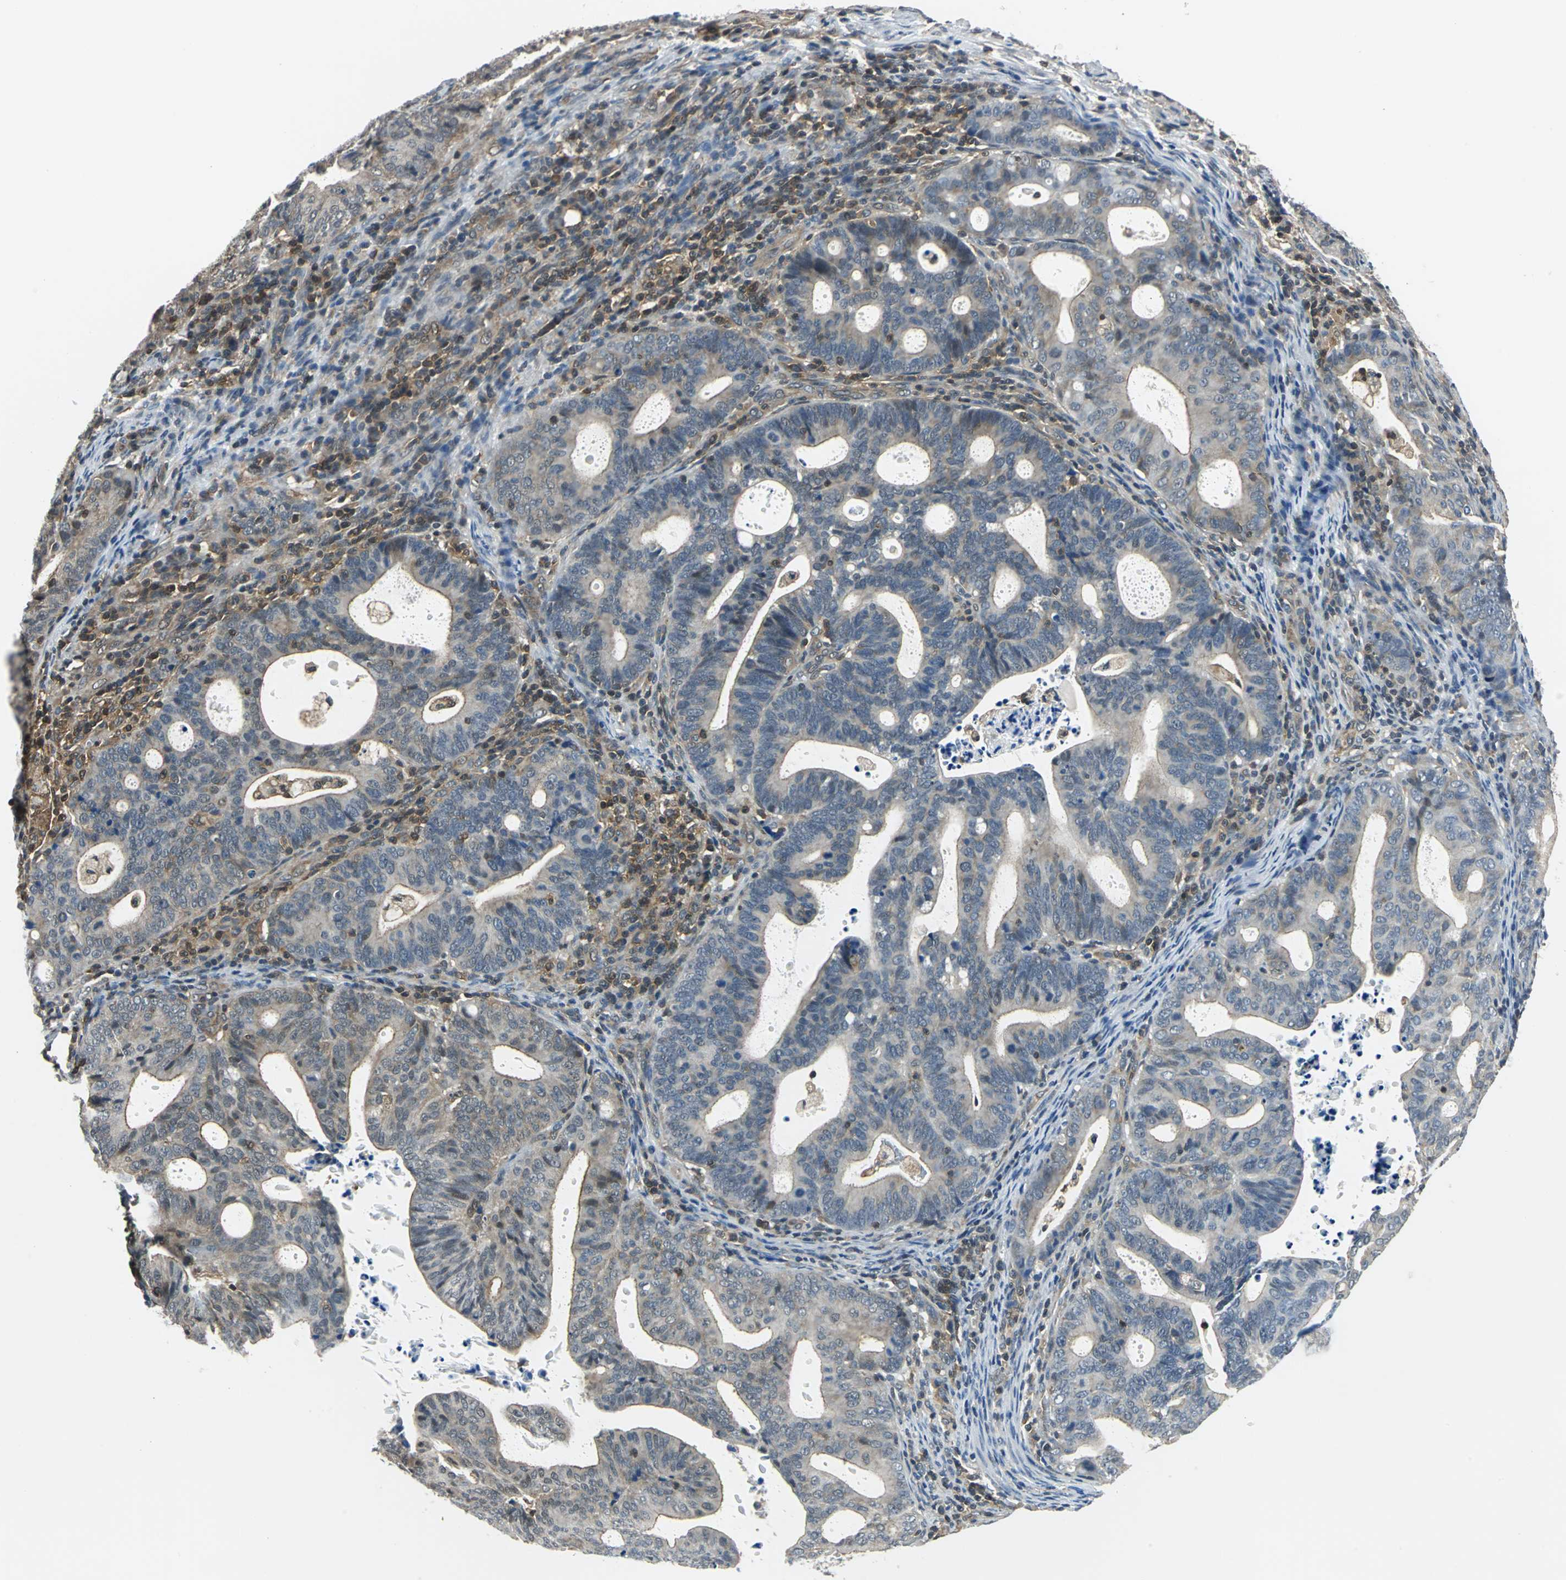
{"staining": {"intensity": "moderate", "quantity": "25%-75%", "location": "cytoplasmic/membranous,nuclear"}, "tissue": "endometrial cancer", "cell_type": "Tumor cells", "image_type": "cancer", "snomed": [{"axis": "morphology", "description": "Adenocarcinoma, NOS"}, {"axis": "topography", "description": "Uterus"}], "caption": "A micrograph showing moderate cytoplasmic/membranous and nuclear positivity in approximately 25%-75% of tumor cells in endometrial cancer (adenocarcinoma), as visualized by brown immunohistochemical staining.", "gene": "ARPC3", "patient": {"sex": "female", "age": 83}}